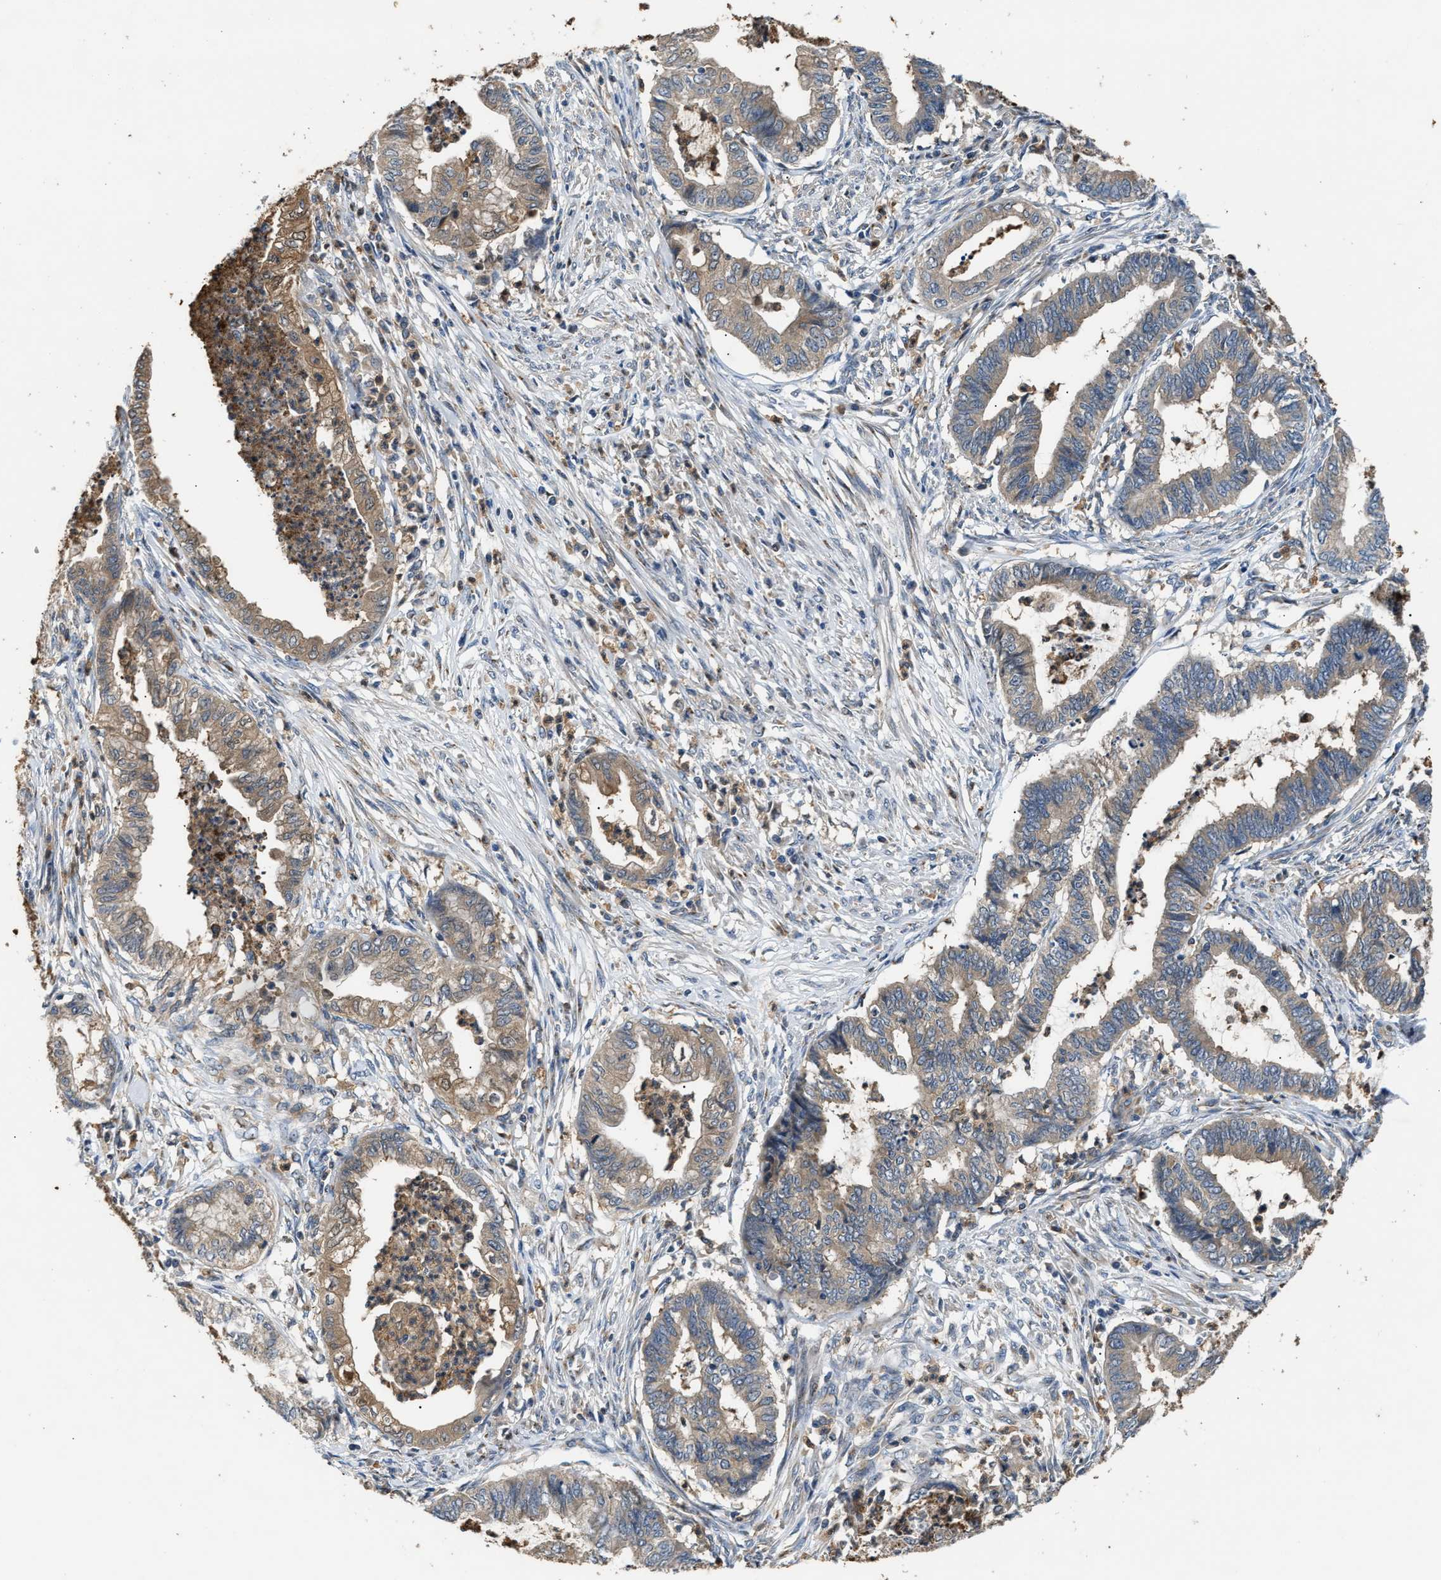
{"staining": {"intensity": "weak", "quantity": "25%-75%", "location": "cytoplasmic/membranous"}, "tissue": "endometrial cancer", "cell_type": "Tumor cells", "image_type": "cancer", "snomed": [{"axis": "morphology", "description": "Necrosis, NOS"}, {"axis": "morphology", "description": "Adenocarcinoma, NOS"}, {"axis": "topography", "description": "Endometrium"}], "caption": "Protein expression analysis of endometrial adenocarcinoma shows weak cytoplasmic/membranous positivity in approximately 25%-75% of tumor cells.", "gene": "CHUK", "patient": {"sex": "female", "age": 79}}